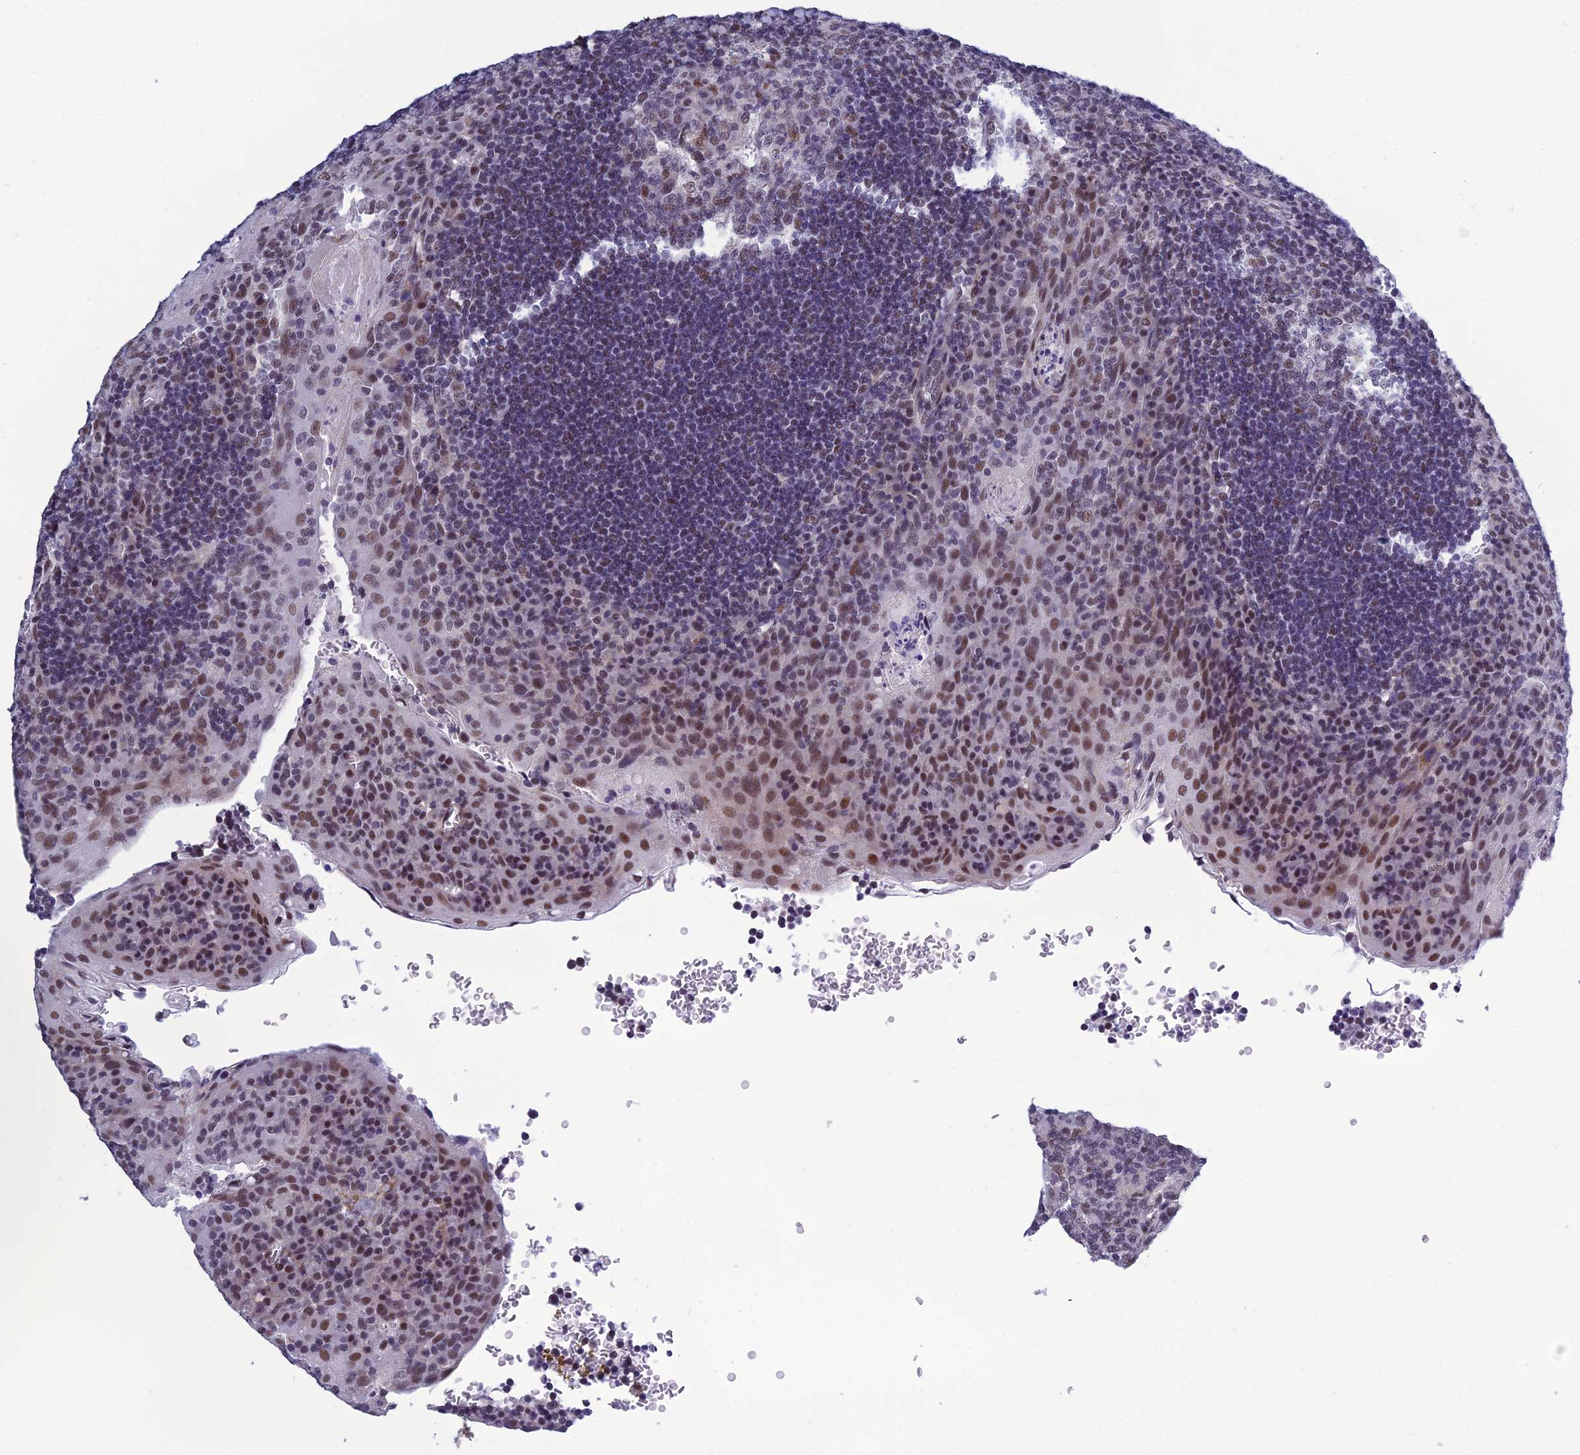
{"staining": {"intensity": "moderate", "quantity": "<25%", "location": "nuclear"}, "tissue": "tonsil", "cell_type": "Germinal center cells", "image_type": "normal", "snomed": [{"axis": "morphology", "description": "Normal tissue, NOS"}, {"axis": "topography", "description": "Tonsil"}], "caption": "DAB (3,3'-diaminobenzidine) immunohistochemical staining of unremarkable human tonsil shows moderate nuclear protein positivity in approximately <25% of germinal center cells.", "gene": "RSRC1", "patient": {"sex": "male", "age": 17}}